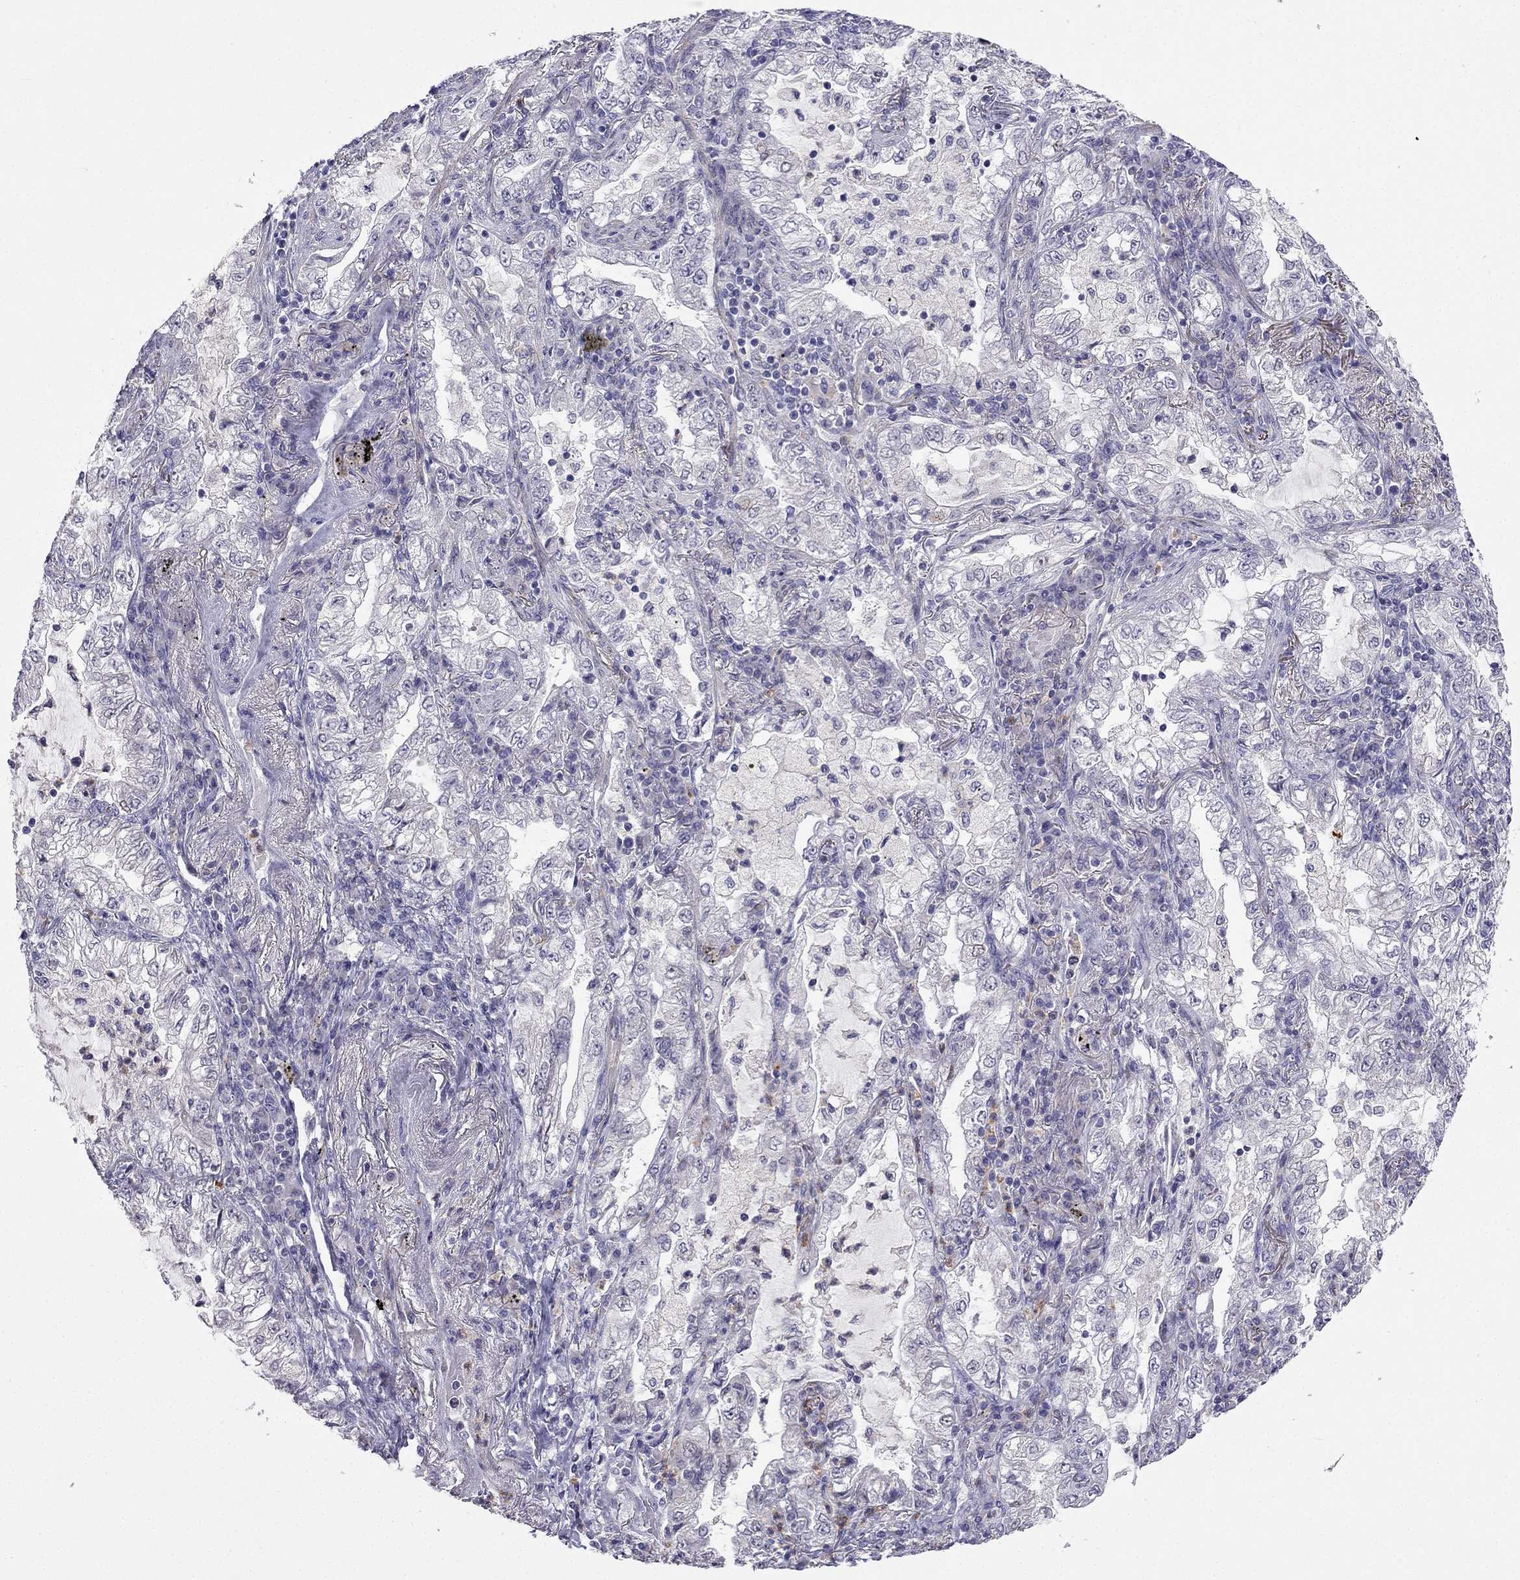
{"staining": {"intensity": "negative", "quantity": "none", "location": "none"}, "tissue": "lung cancer", "cell_type": "Tumor cells", "image_type": "cancer", "snomed": [{"axis": "morphology", "description": "Adenocarcinoma, NOS"}, {"axis": "topography", "description": "Lung"}], "caption": "High power microscopy photomicrograph of an immunohistochemistry (IHC) micrograph of lung cancer (adenocarcinoma), revealing no significant staining in tumor cells.", "gene": "C16orf89", "patient": {"sex": "female", "age": 73}}